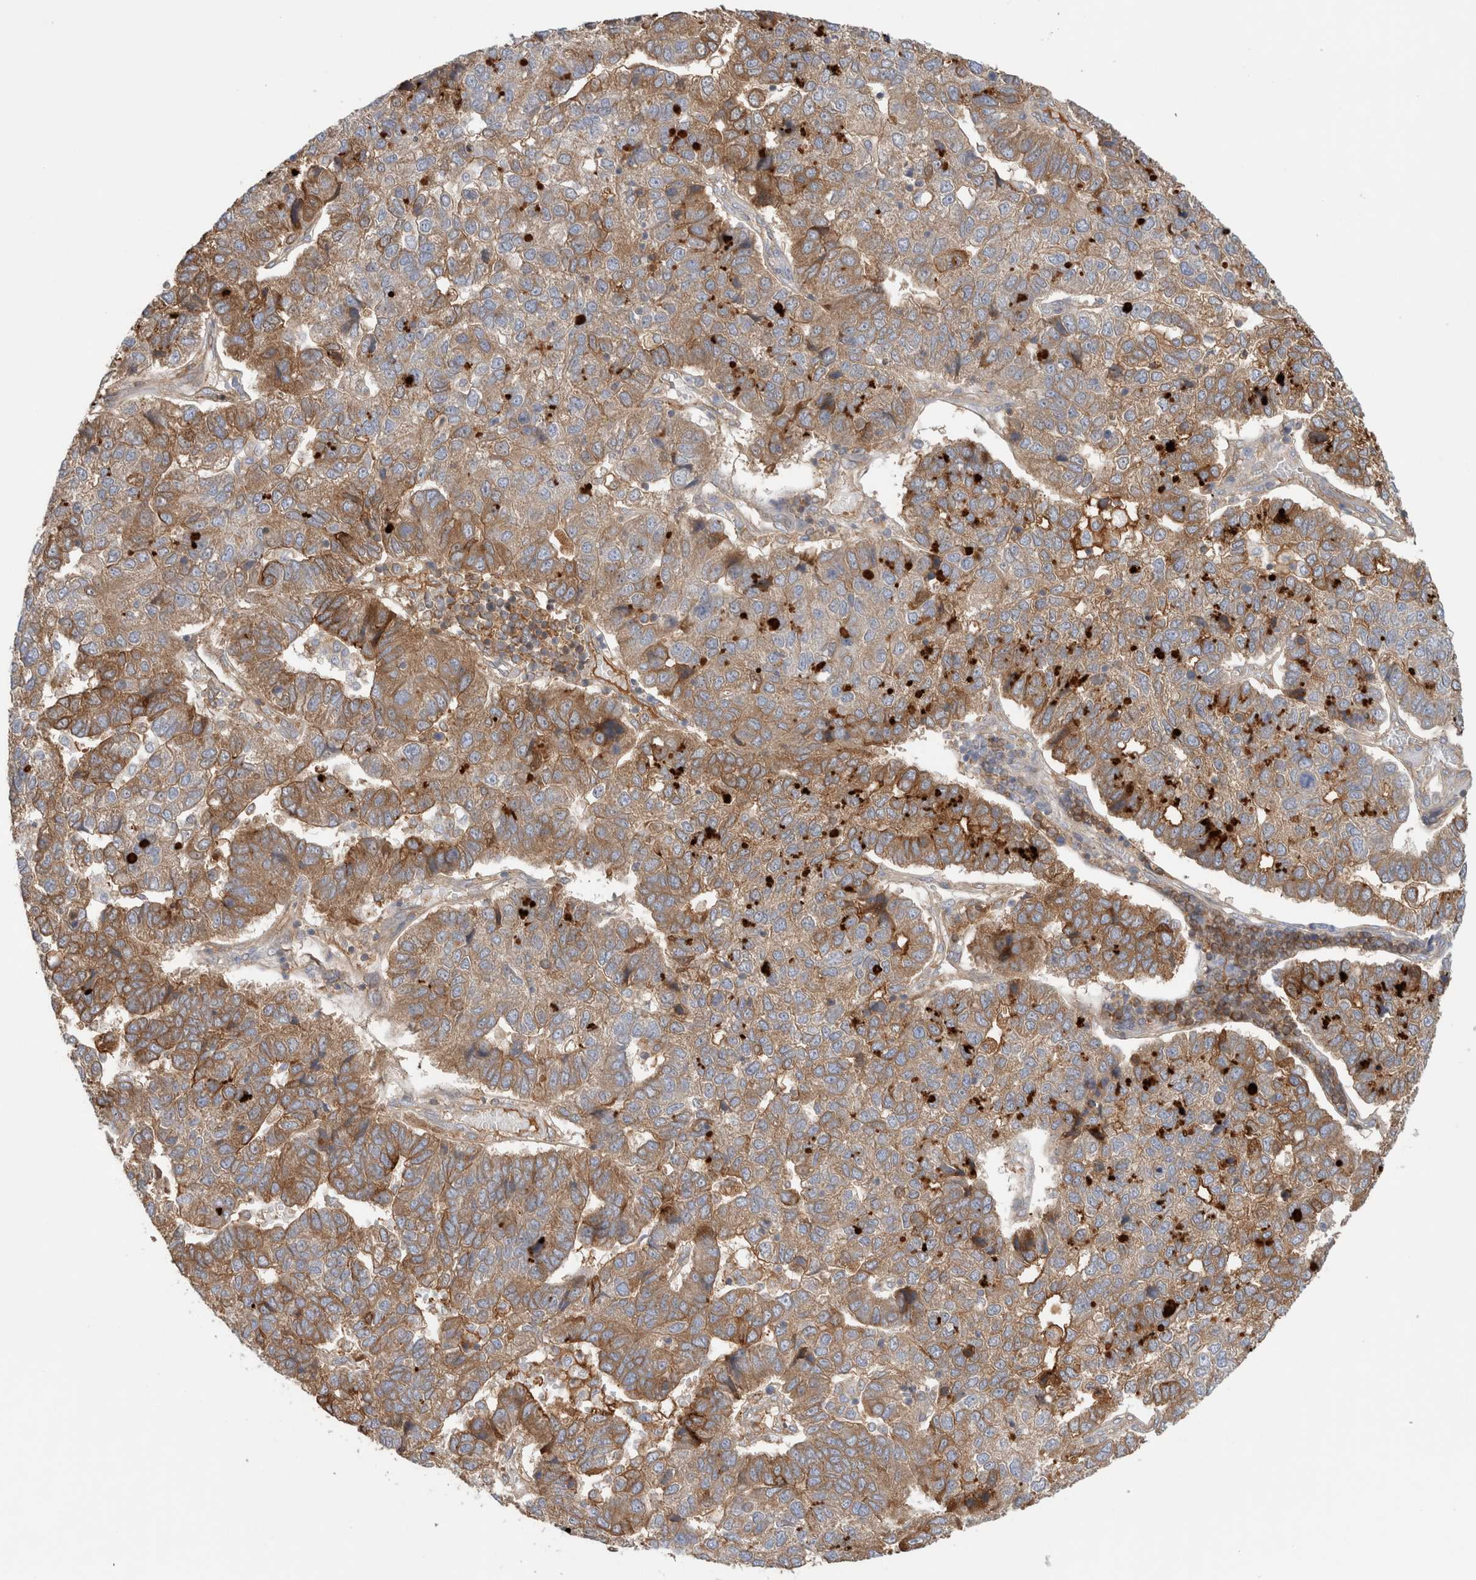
{"staining": {"intensity": "moderate", "quantity": ">75%", "location": "cytoplasmic/membranous"}, "tissue": "pancreatic cancer", "cell_type": "Tumor cells", "image_type": "cancer", "snomed": [{"axis": "morphology", "description": "Adenocarcinoma, NOS"}, {"axis": "topography", "description": "Pancreas"}], "caption": "Immunohistochemical staining of human pancreatic adenocarcinoma demonstrates moderate cytoplasmic/membranous protein positivity in about >75% of tumor cells.", "gene": "CFI", "patient": {"sex": "female", "age": 61}}